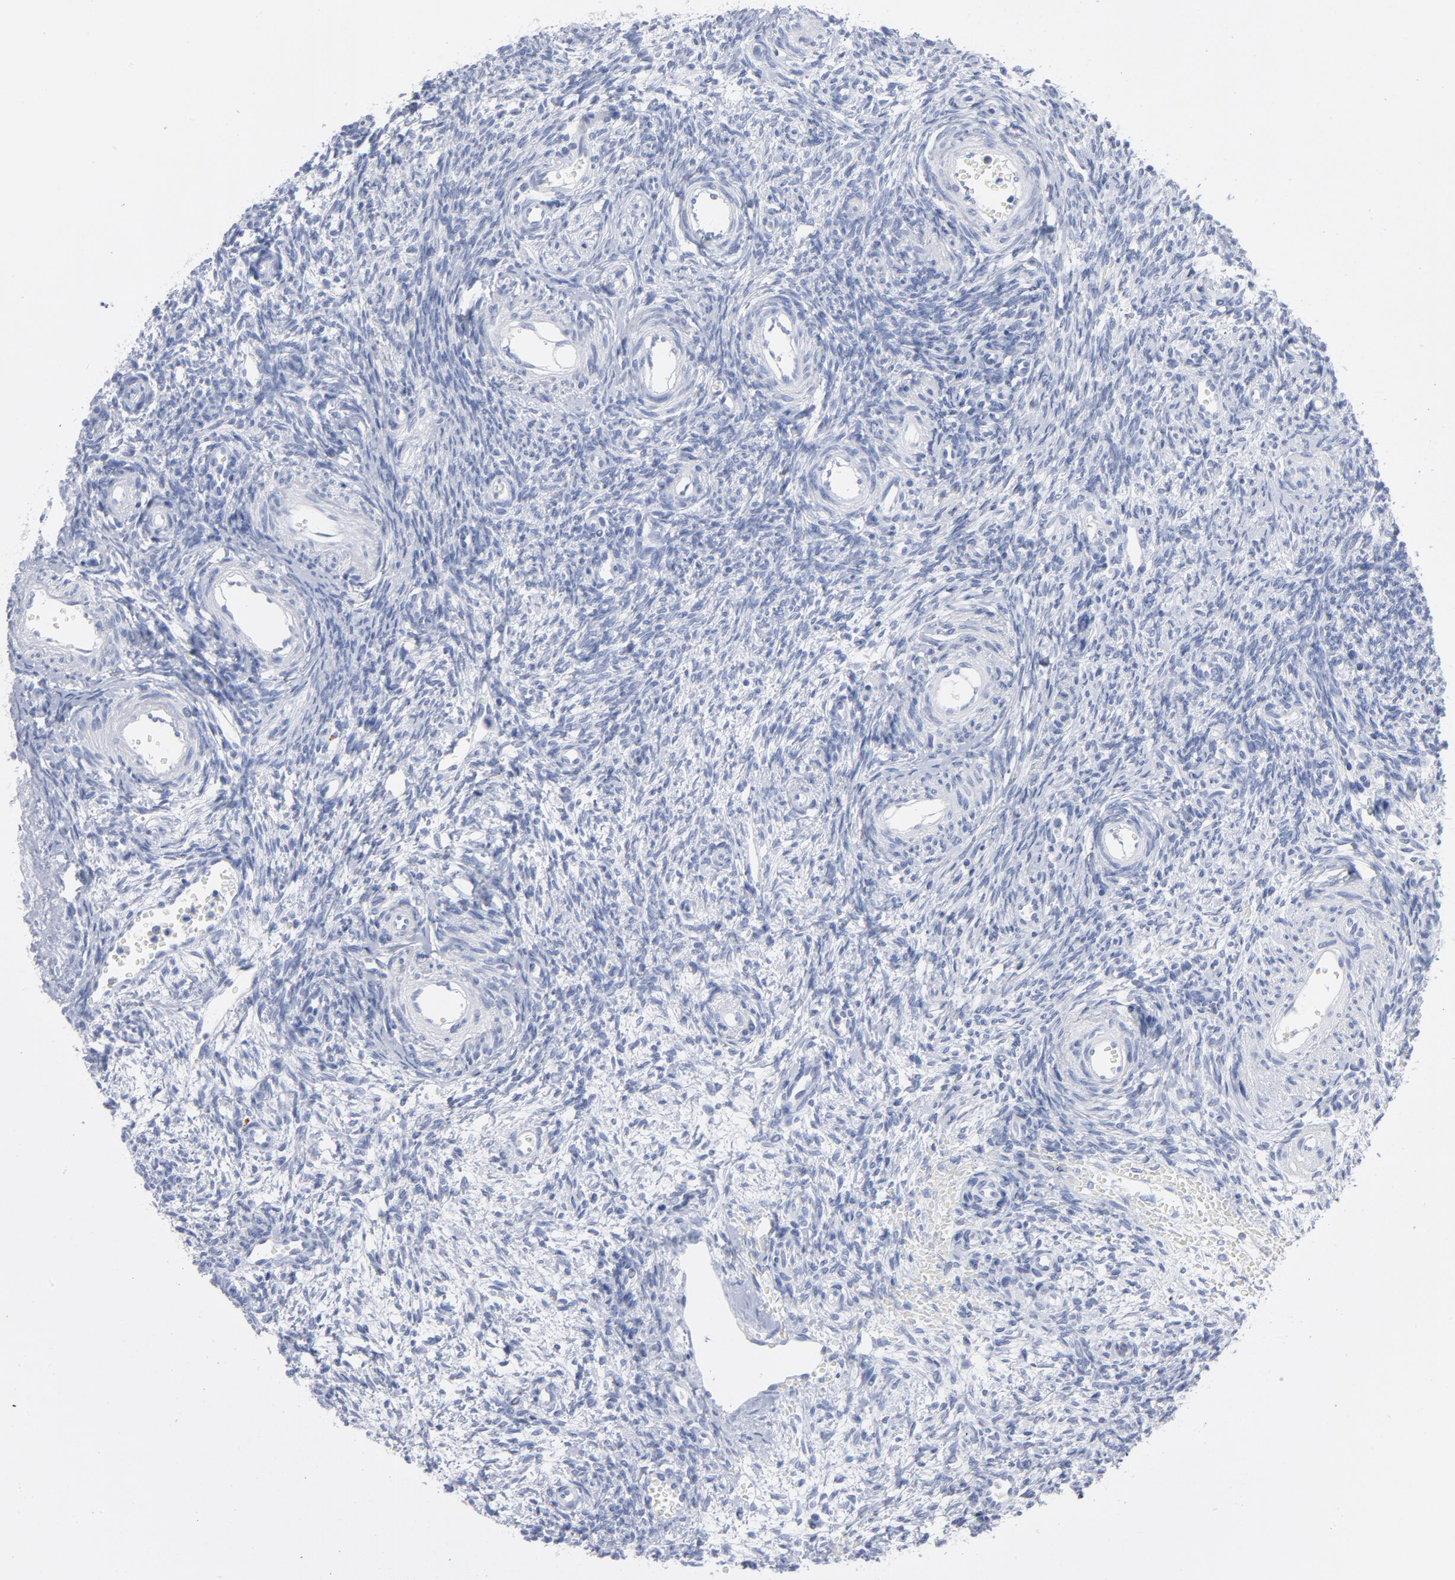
{"staining": {"intensity": "negative", "quantity": "none", "location": "none"}, "tissue": "ovary", "cell_type": "Ovarian stroma cells", "image_type": "normal", "snomed": [{"axis": "morphology", "description": "Normal tissue, NOS"}, {"axis": "topography", "description": "Ovary"}], "caption": "DAB immunohistochemical staining of normal human ovary reveals no significant positivity in ovarian stroma cells.", "gene": "P2RY8", "patient": {"sex": "female", "age": 39}}